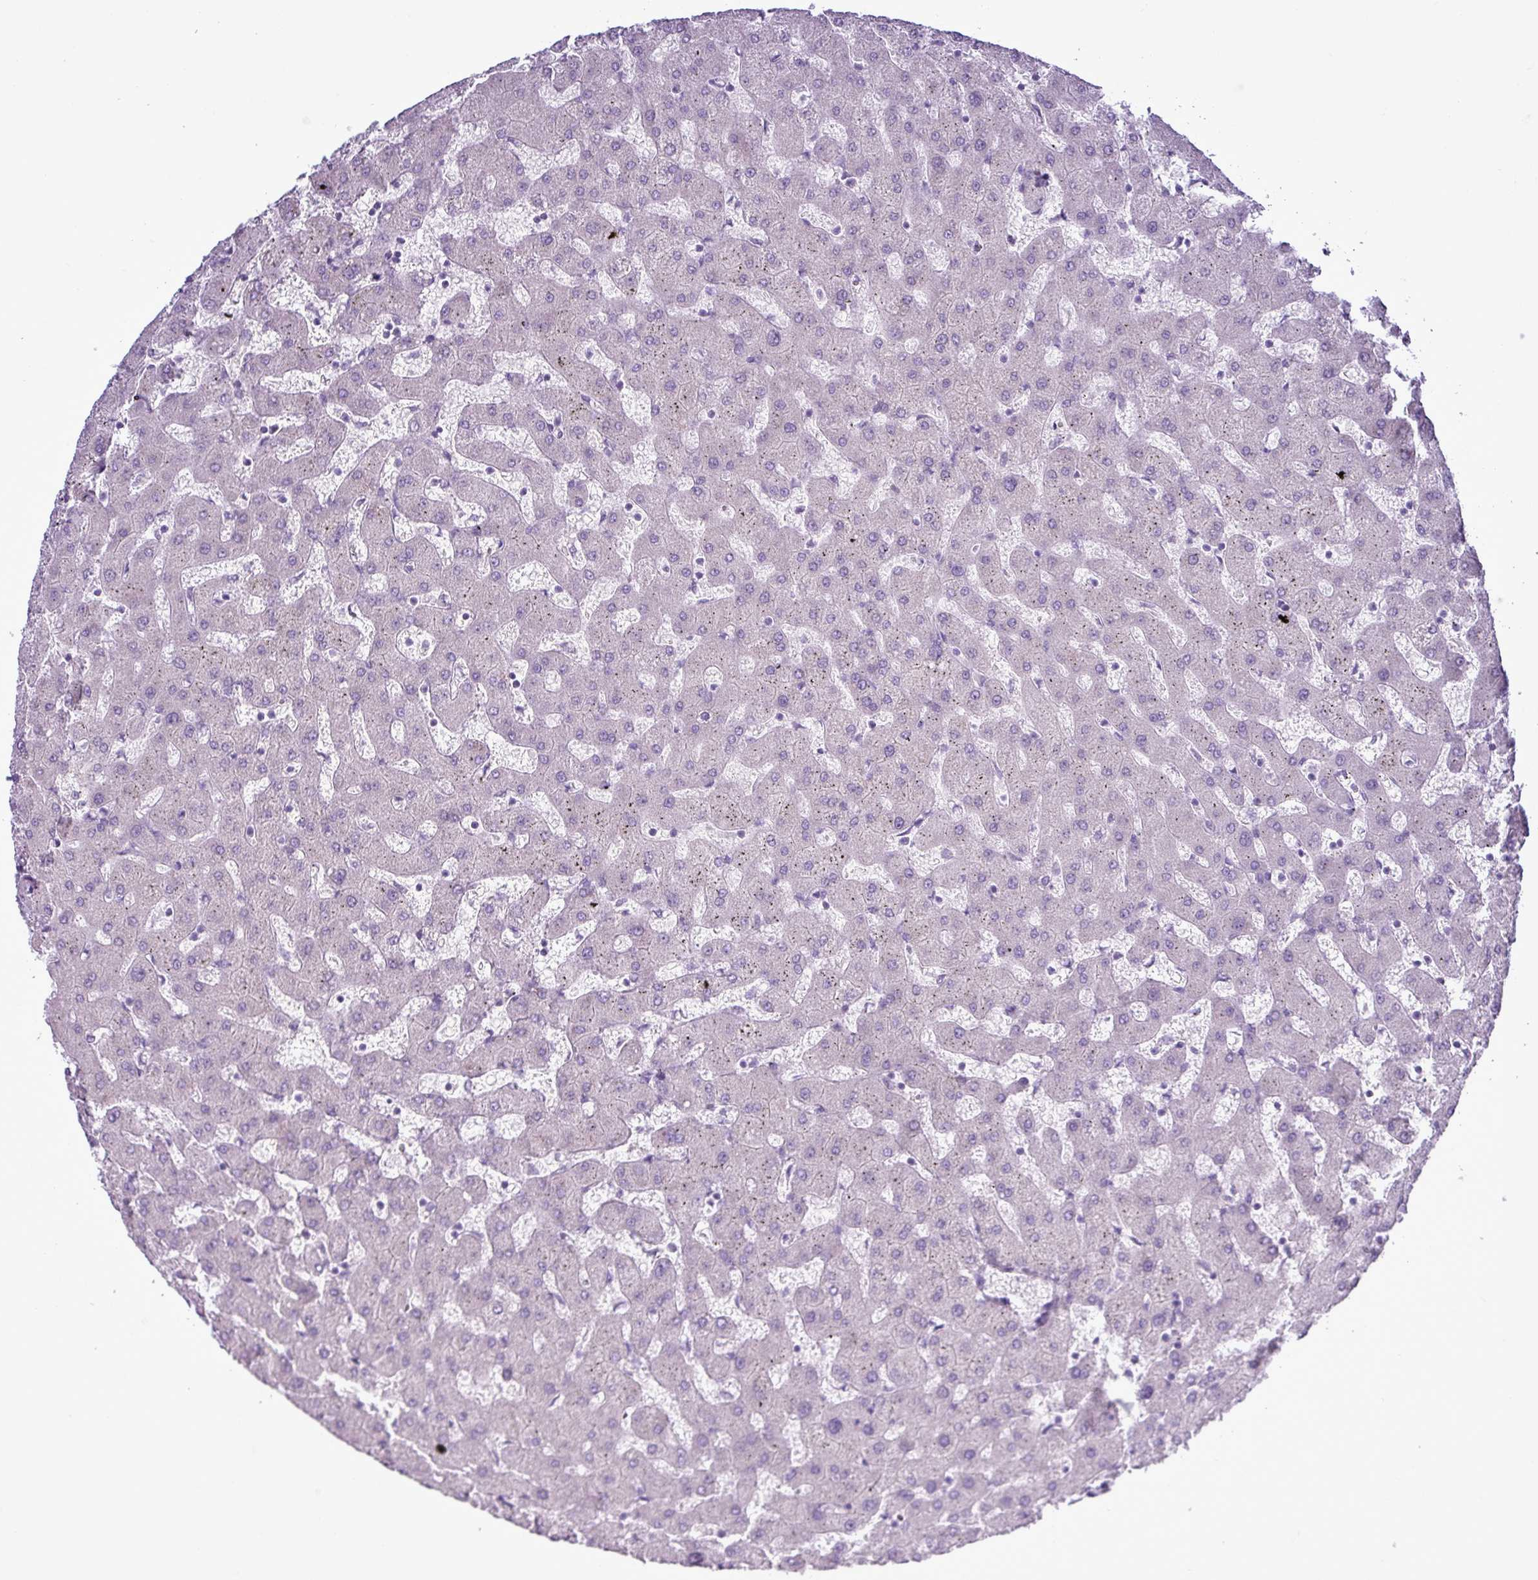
{"staining": {"intensity": "negative", "quantity": "none", "location": "none"}, "tissue": "liver", "cell_type": "Cholangiocytes", "image_type": "normal", "snomed": [{"axis": "morphology", "description": "Normal tissue, NOS"}, {"axis": "topography", "description": "Liver"}], "caption": "An image of liver stained for a protein reveals no brown staining in cholangiocytes.", "gene": "ALDH3A1", "patient": {"sex": "female", "age": 63}}